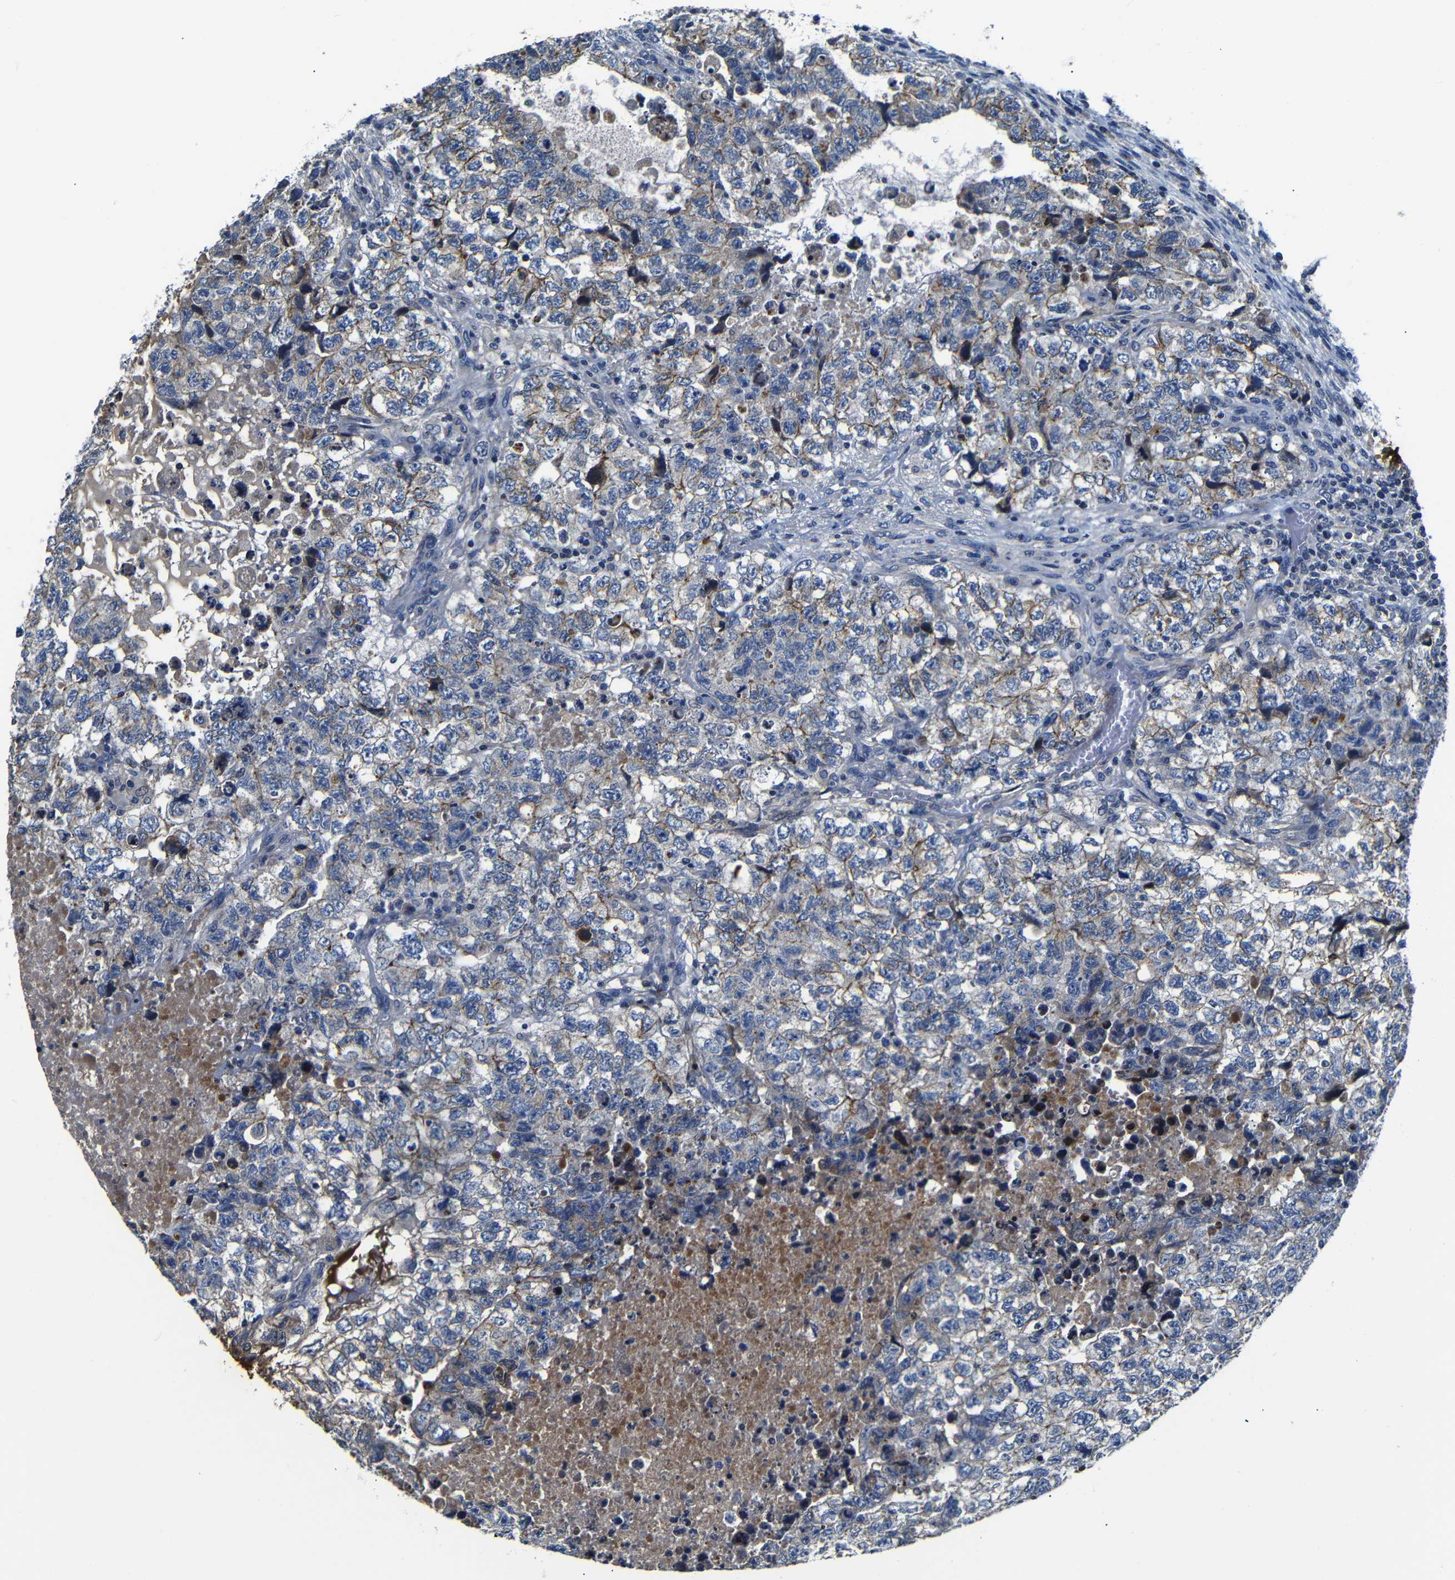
{"staining": {"intensity": "moderate", "quantity": "25%-75%", "location": "cytoplasmic/membranous"}, "tissue": "testis cancer", "cell_type": "Tumor cells", "image_type": "cancer", "snomed": [{"axis": "morphology", "description": "Carcinoma, Embryonal, NOS"}, {"axis": "topography", "description": "Testis"}], "caption": "Brown immunohistochemical staining in testis embryonal carcinoma displays moderate cytoplasmic/membranous staining in approximately 25%-75% of tumor cells. The staining was performed using DAB (3,3'-diaminobenzidine) to visualize the protein expression in brown, while the nuclei were stained in blue with hematoxylin (Magnification: 20x).", "gene": "AFDN", "patient": {"sex": "male", "age": 36}}